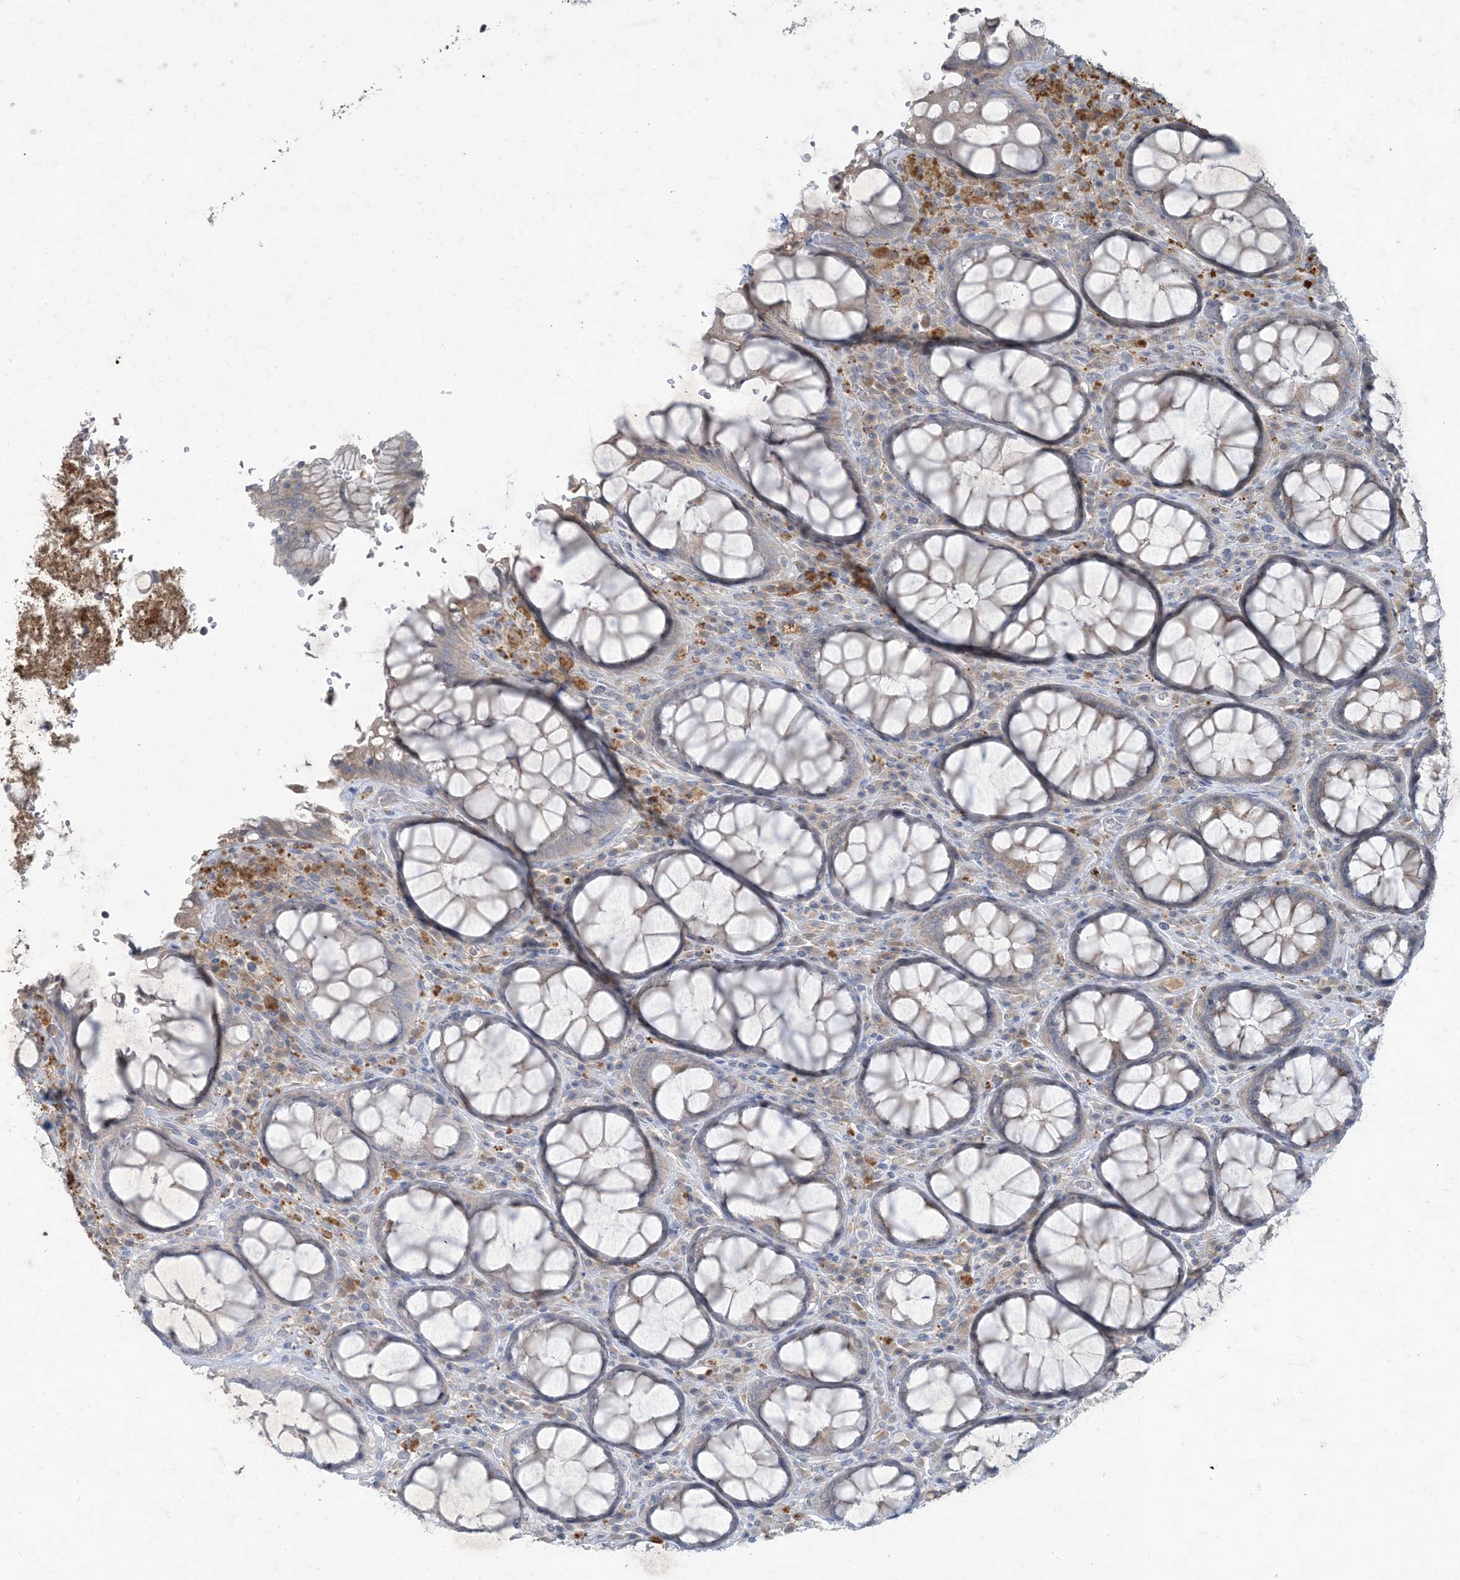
{"staining": {"intensity": "moderate", "quantity": "<25%", "location": "cytoplasmic/membranous"}, "tissue": "rectum", "cell_type": "Glandular cells", "image_type": "normal", "snomed": [{"axis": "morphology", "description": "Normal tissue, NOS"}, {"axis": "topography", "description": "Rectum"}], "caption": "This histopathology image reveals immunohistochemistry (IHC) staining of normal rectum, with low moderate cytoplasmic/membranous expression in about <25% of glandular cells.", "gene": "MRPS18A", "patient": {"sex": "male", "age": 64}}